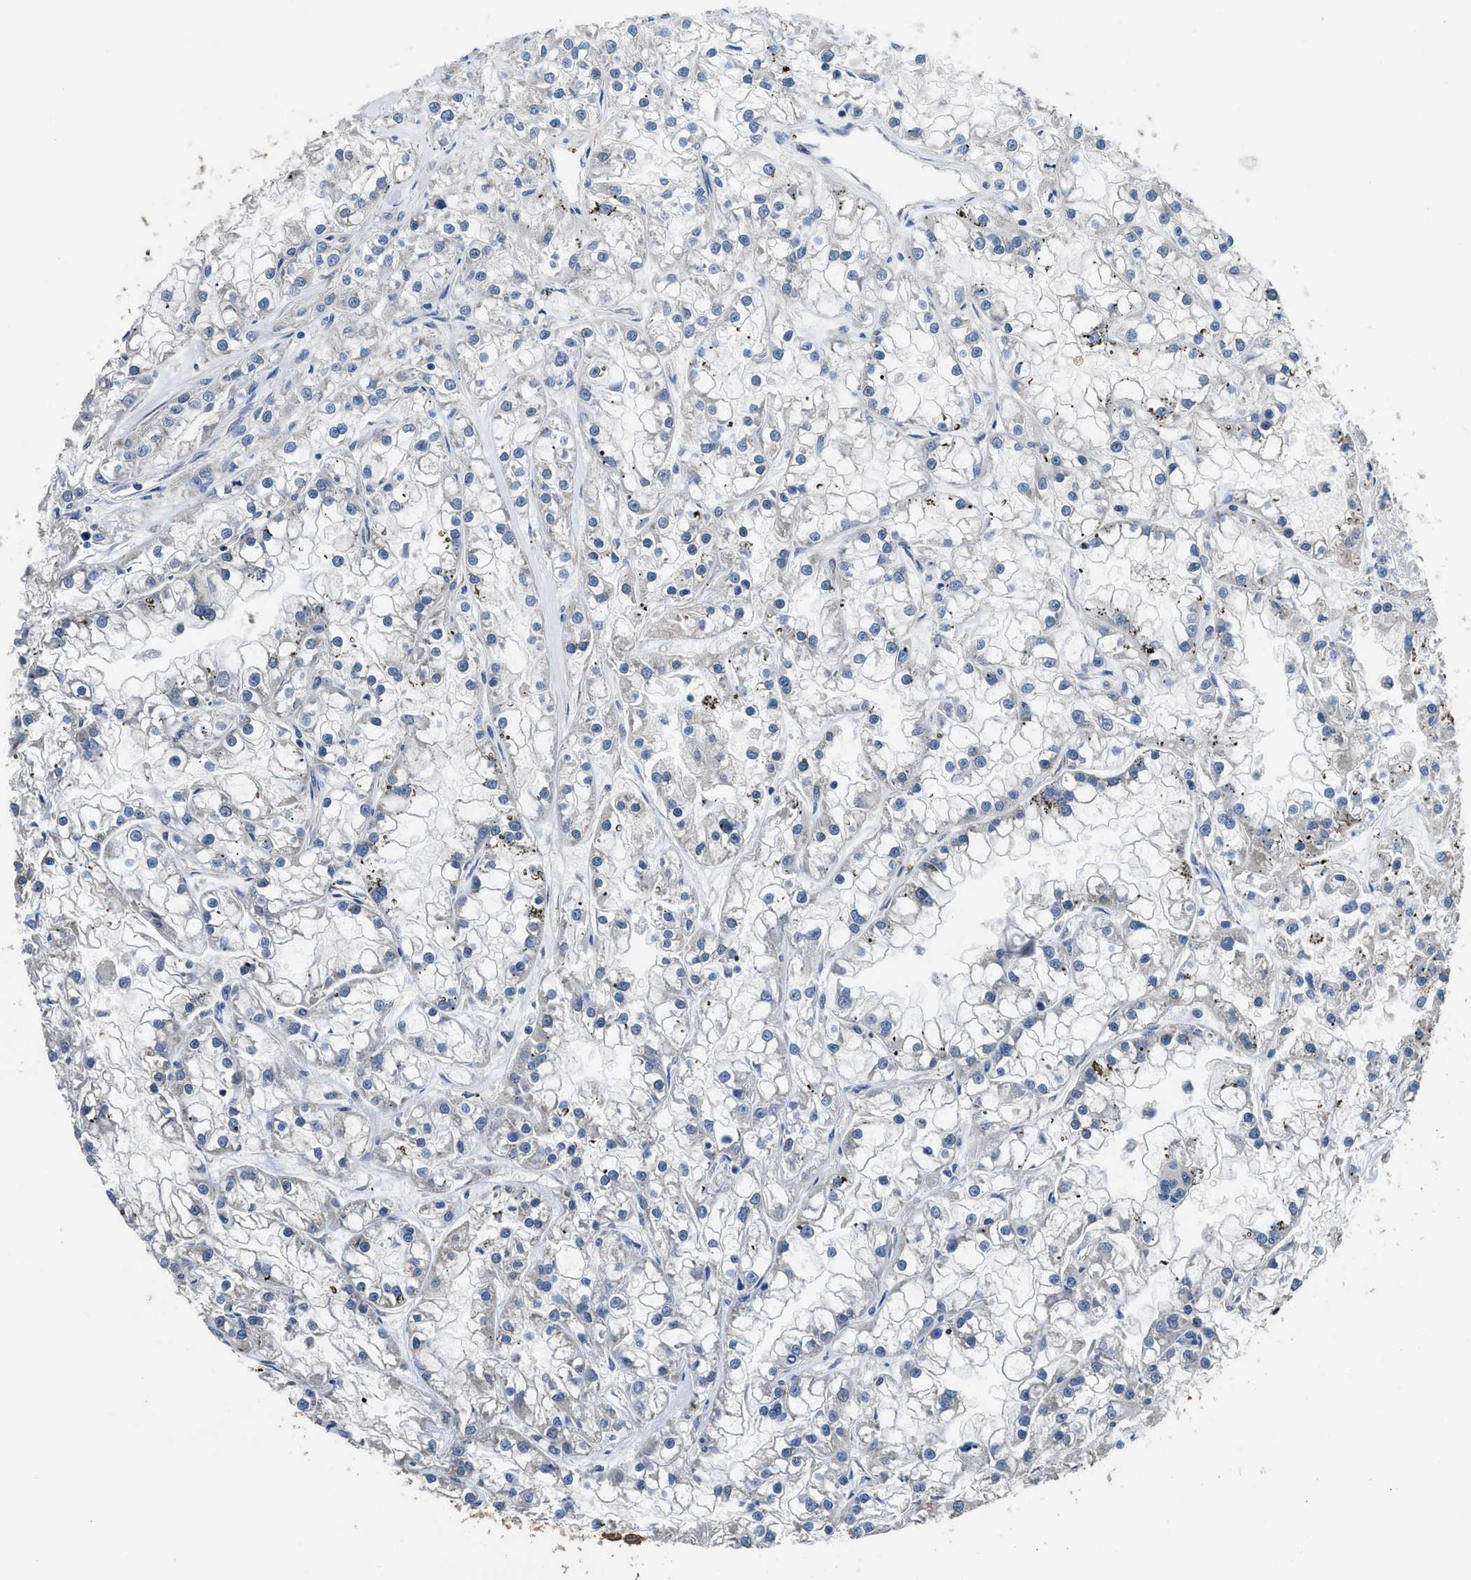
{"staining": {"intensity": "negative", "quantity": "none", "location": "none"}, "tissue": "renal cancer", "cell_type": "Tumor cells", "image_type": "cancer", "snomed": [{"axis": "morphology", "description": "Adenocarcinoma, NOS"}, {"axis": "topography", "description": "Kidney"}], "caption": "A photomicrograph of adenocarcinoma (renal) stained for a protein shows no brown staining in tumor cells.", "gene": "SSH2", "patient": {"sex": "female", "age": 52}}